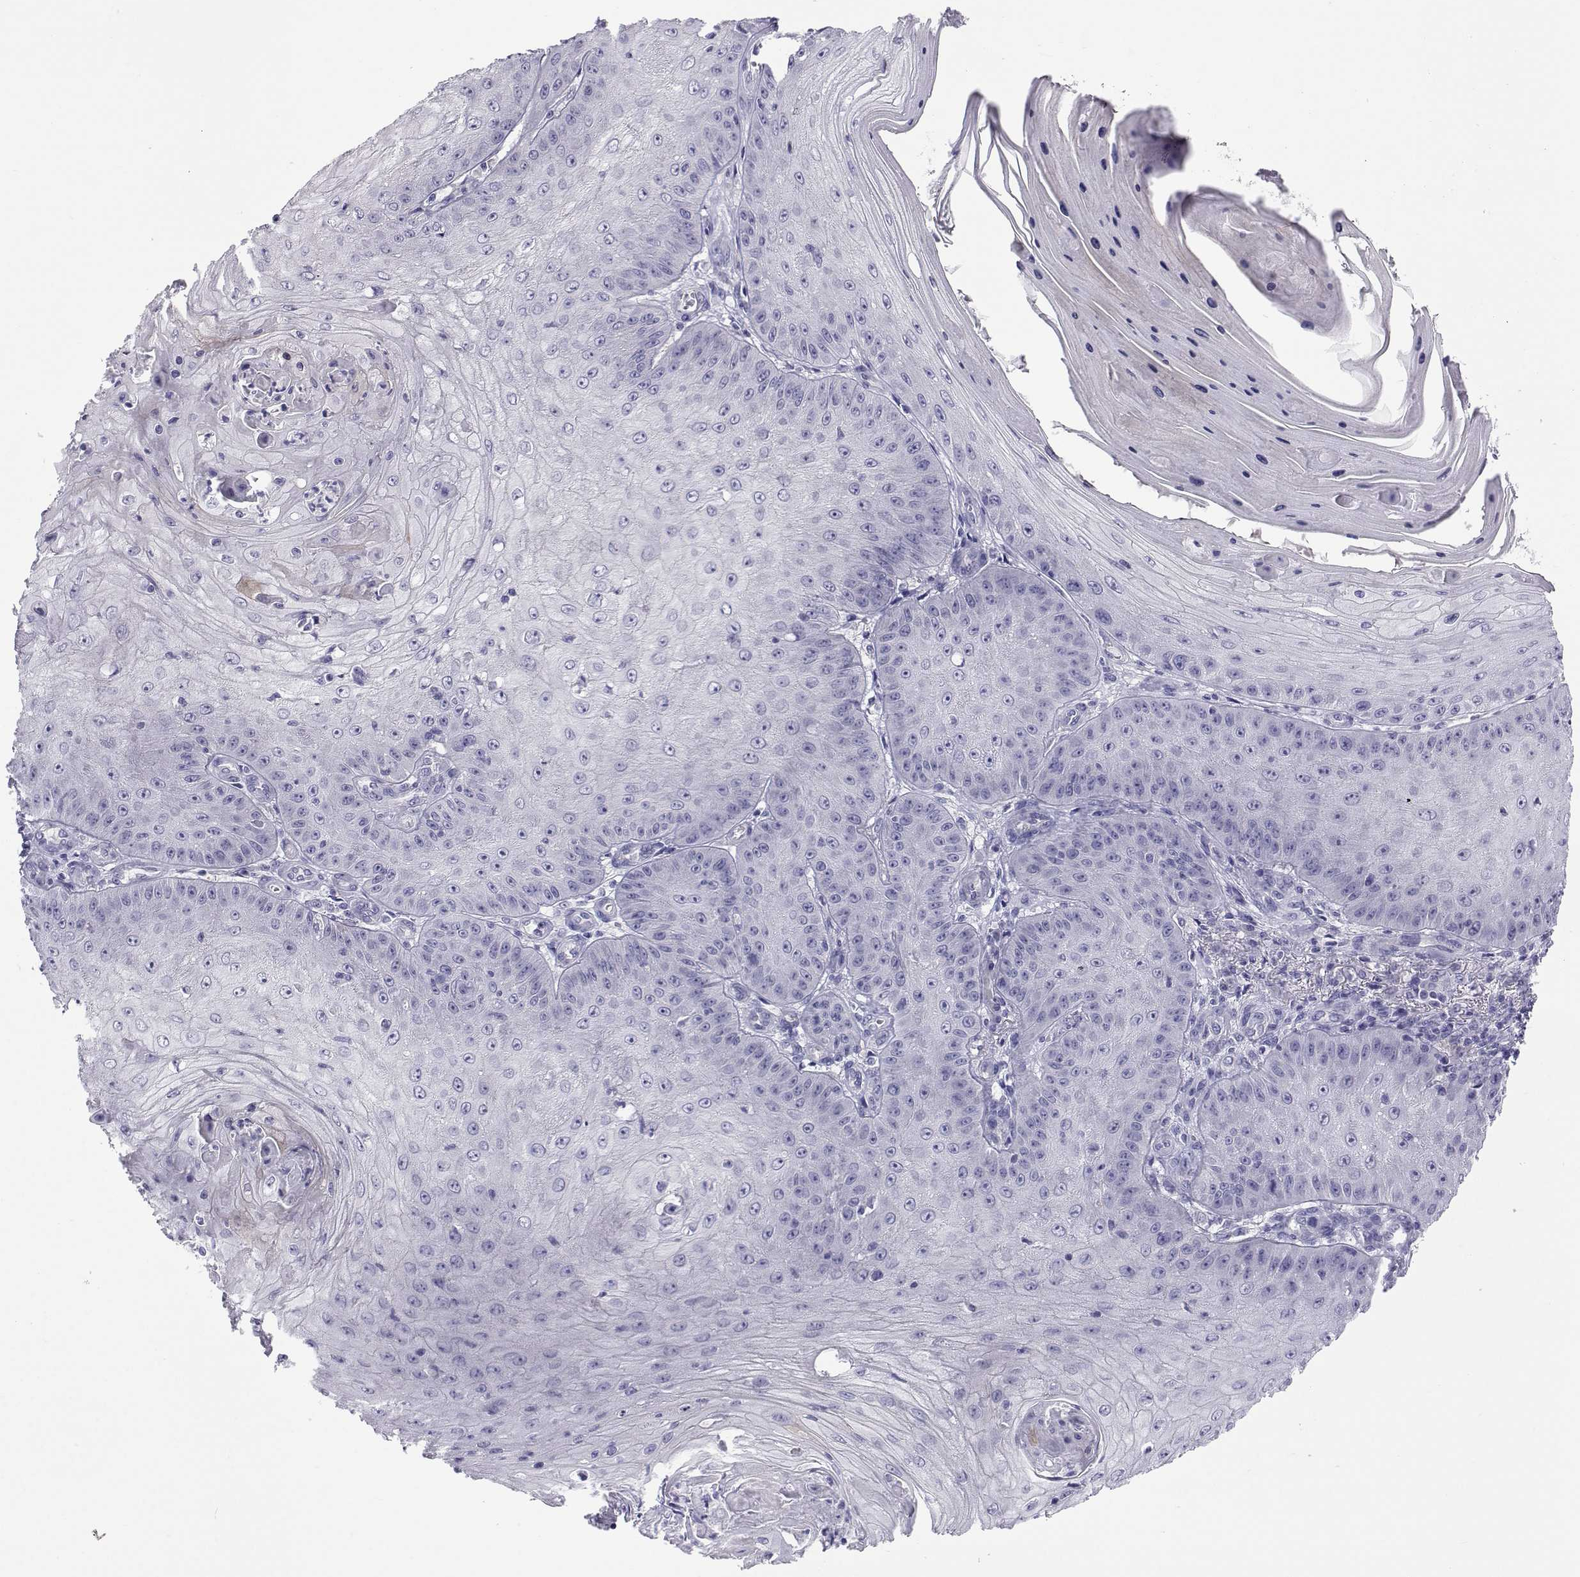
{"staining": {"intensity": "negative", "quantity": "none", "location": "none"}, "tissue": "skin cancer", "cell_type": "Tumor cells", "image_type": "cancer", "snomed": [{"axis": "morphology", "description": "Squamous cell carcinoma, NOS"}, {"axis": "topography", "description": "Skin"}], "caption": "A micrograph of human skin cancer is negative for staining in tumor cells.", "gene": "COL22A1", "patient": {"sex": "male", "age": 70}}